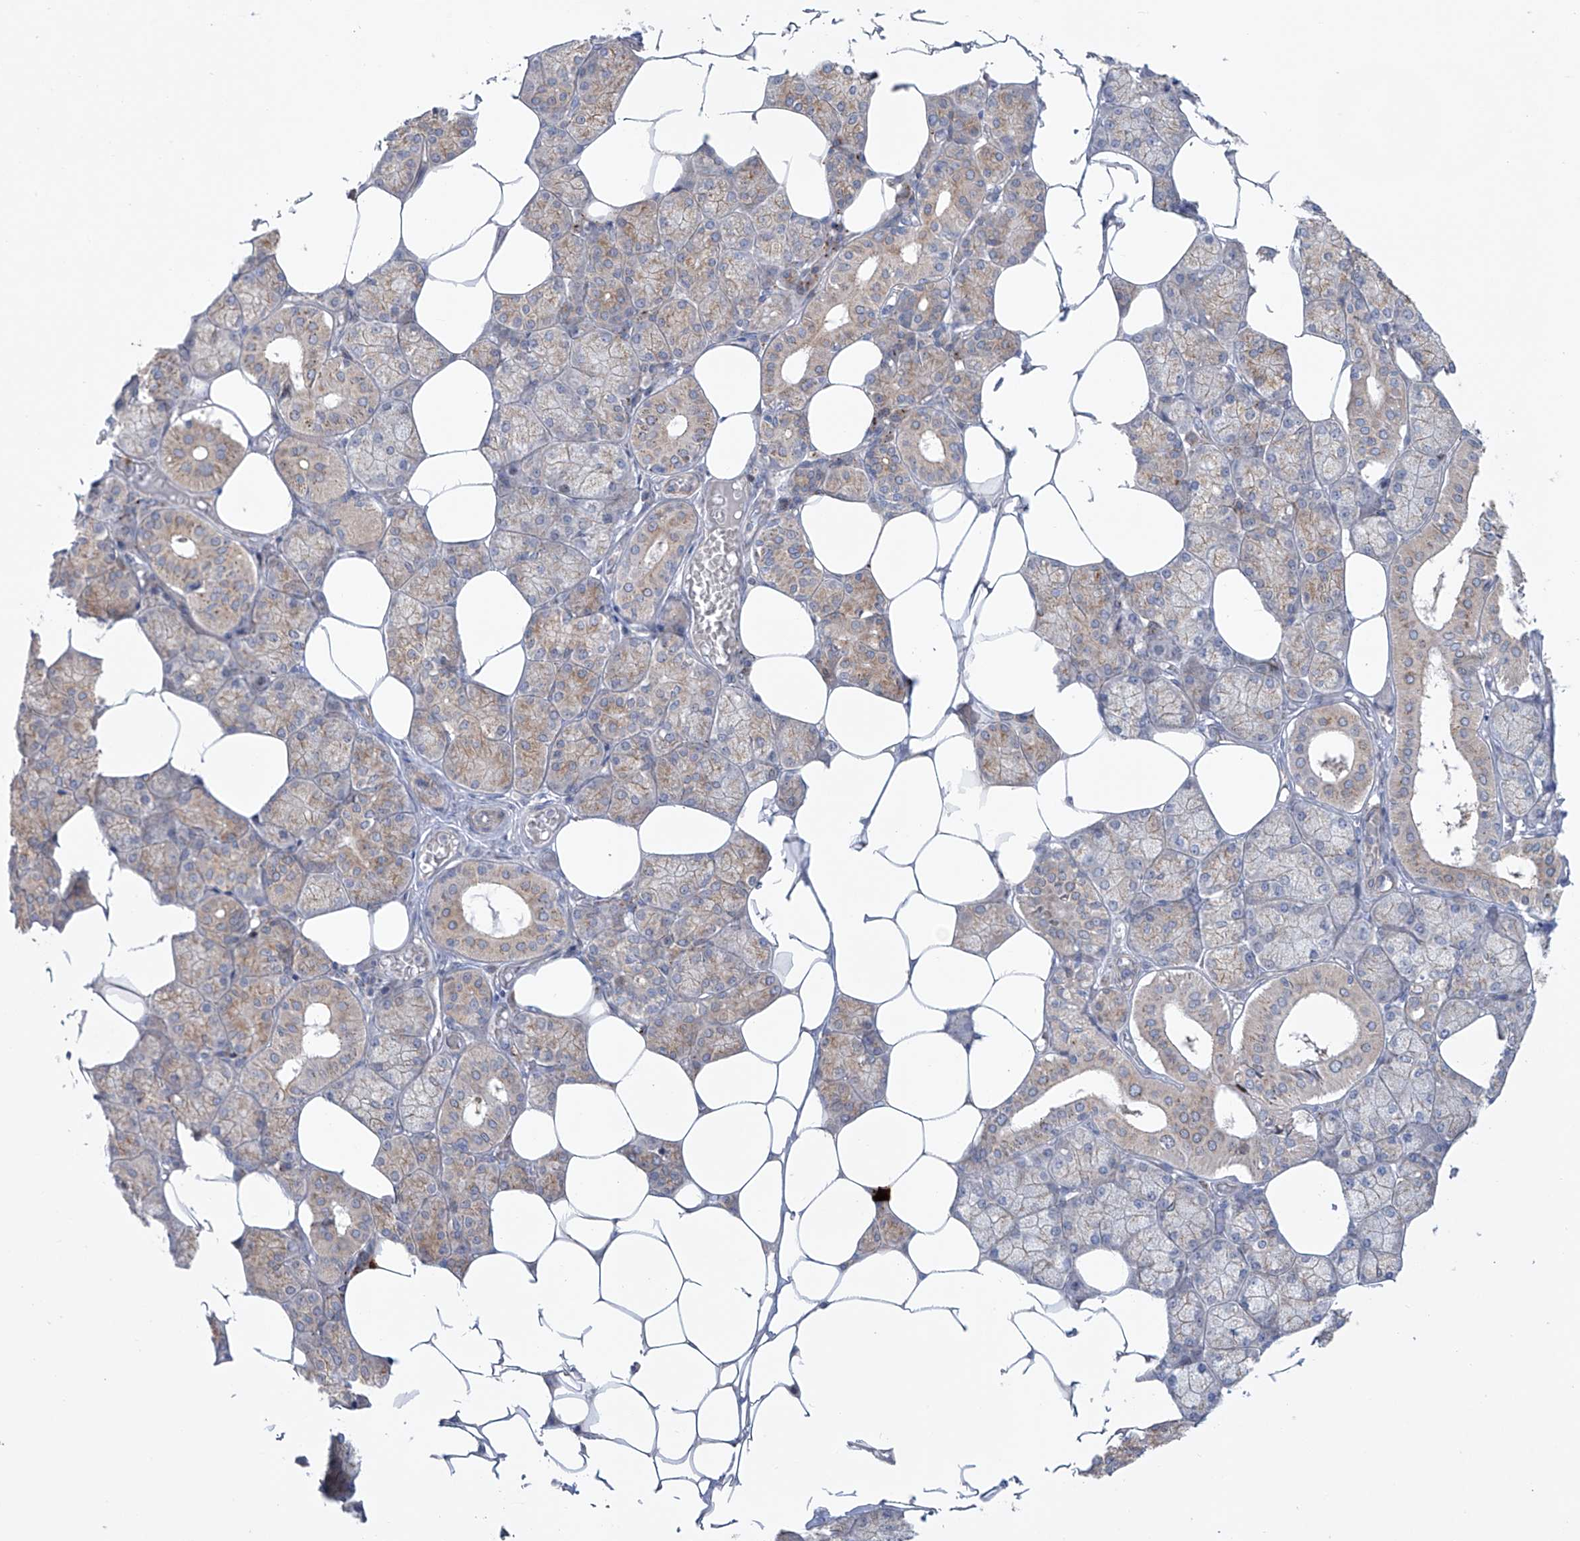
{"staining": {"intensity": "moderate", "quantity": "25%-75%", "location": "cytoplasmic/membranous"}, "tissue": "salivary gland", "cell_type": "Glandular cells", "image_type": "normal", "snomed": [{"axis": "morphology", "description": "Normal tissue, NOS"}, {"axis": "topography", "description": "Salivary gland"}], "caption": "Salivary gland stained with a brown dye shows moderate cytoplasmic/membranous positive expression in approximately 25%-75% of glandular cells.", "gene": "KLC4", "patient": {"sex": "male", "age": 62}}